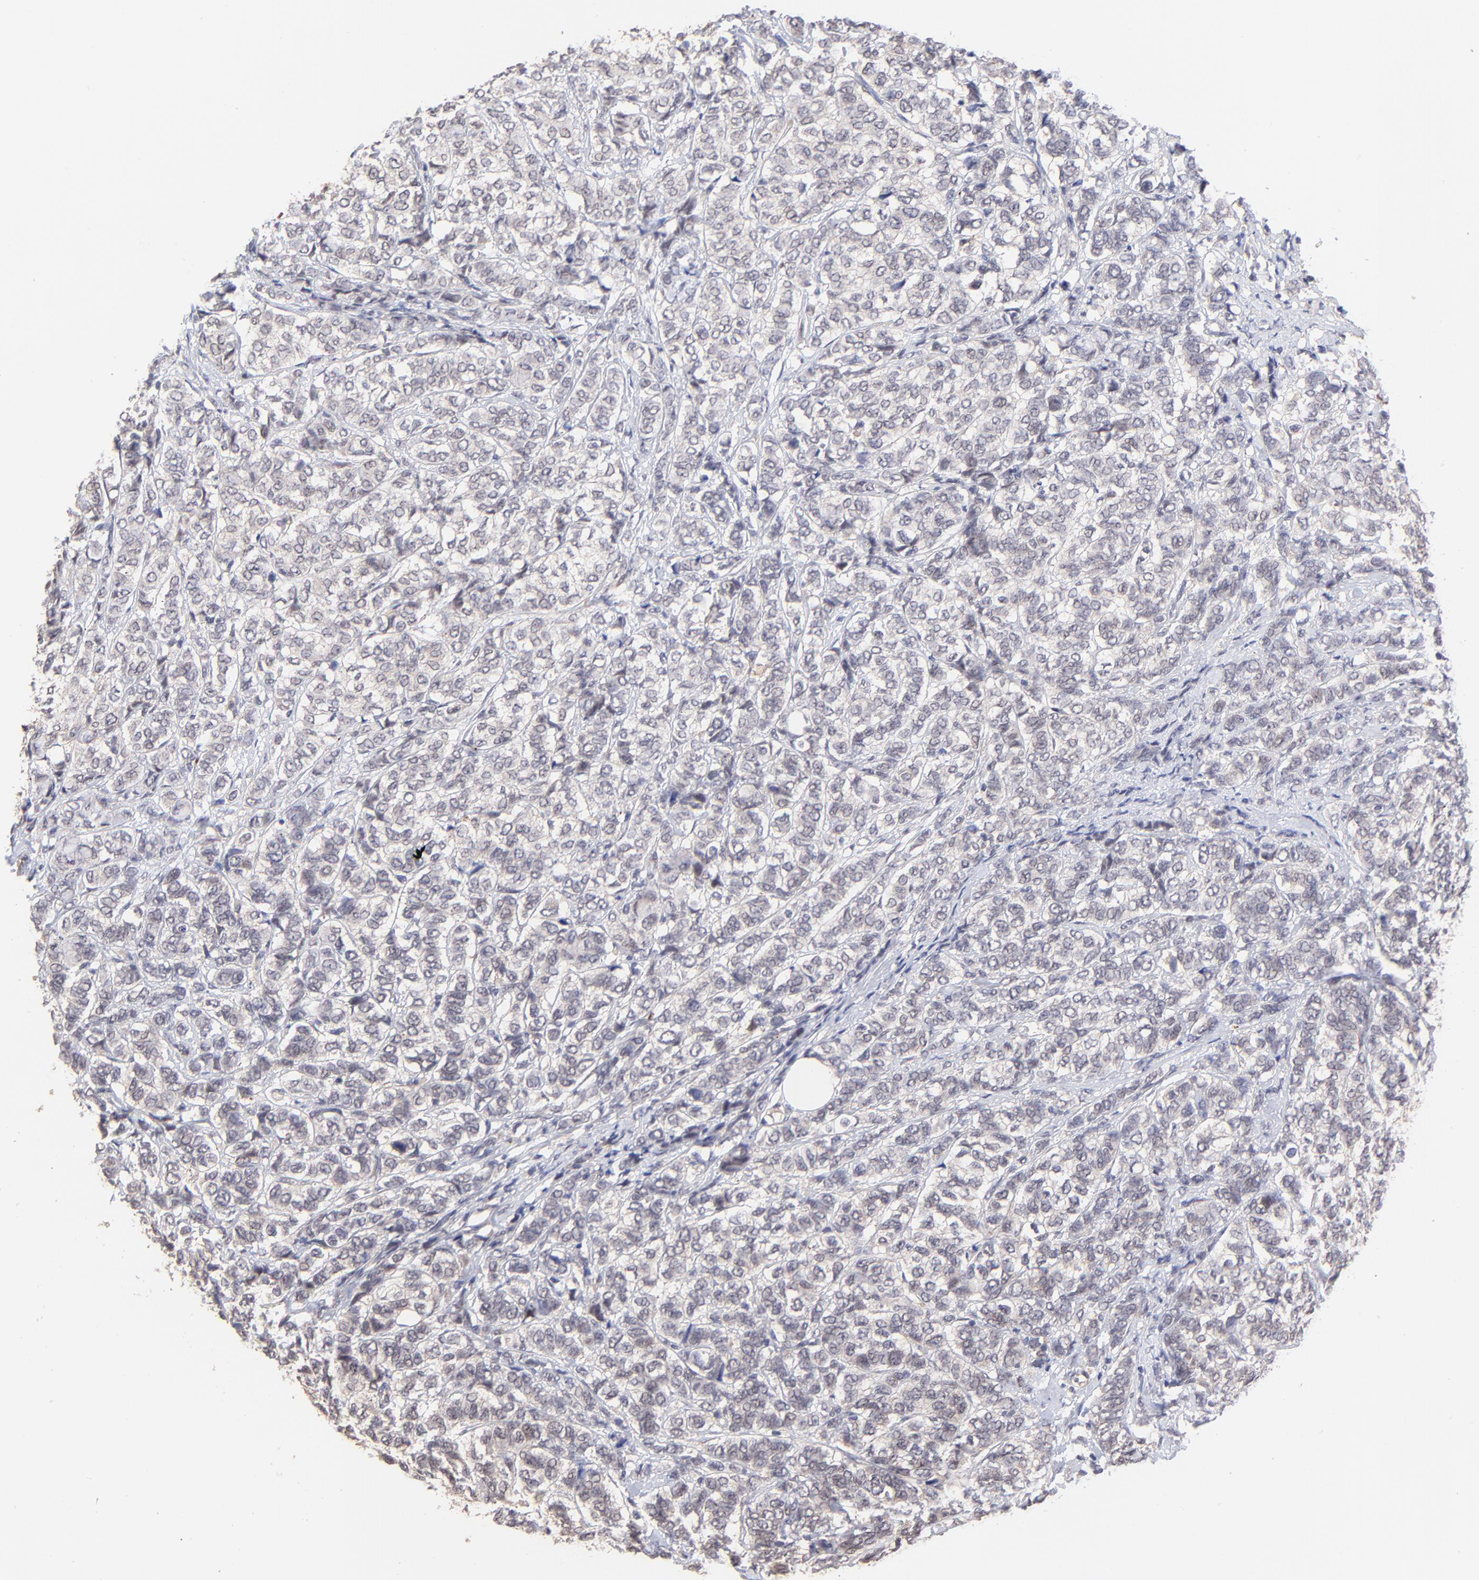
{"staining": {"intensity": "weak", "quantity": ">75%", "location": "cytoplasmic/membranous"}, "tissue": "breast cancer", "cell_type": "Tumor cells", "image_type": "cancer", "snomed": [{"axis": "morphology", "description": "Lobular carcinoma"}, {"axis": "topography", "description": "Breast"}], "caption": "Breast lobular carcinoma was stained to show a protein in brown. There is low levels of weak cytoplasmic/membranous expression in about >75% of tumor cells.", "gene": "ZNF747", "patient": {"sex": "female", "age": 60}}